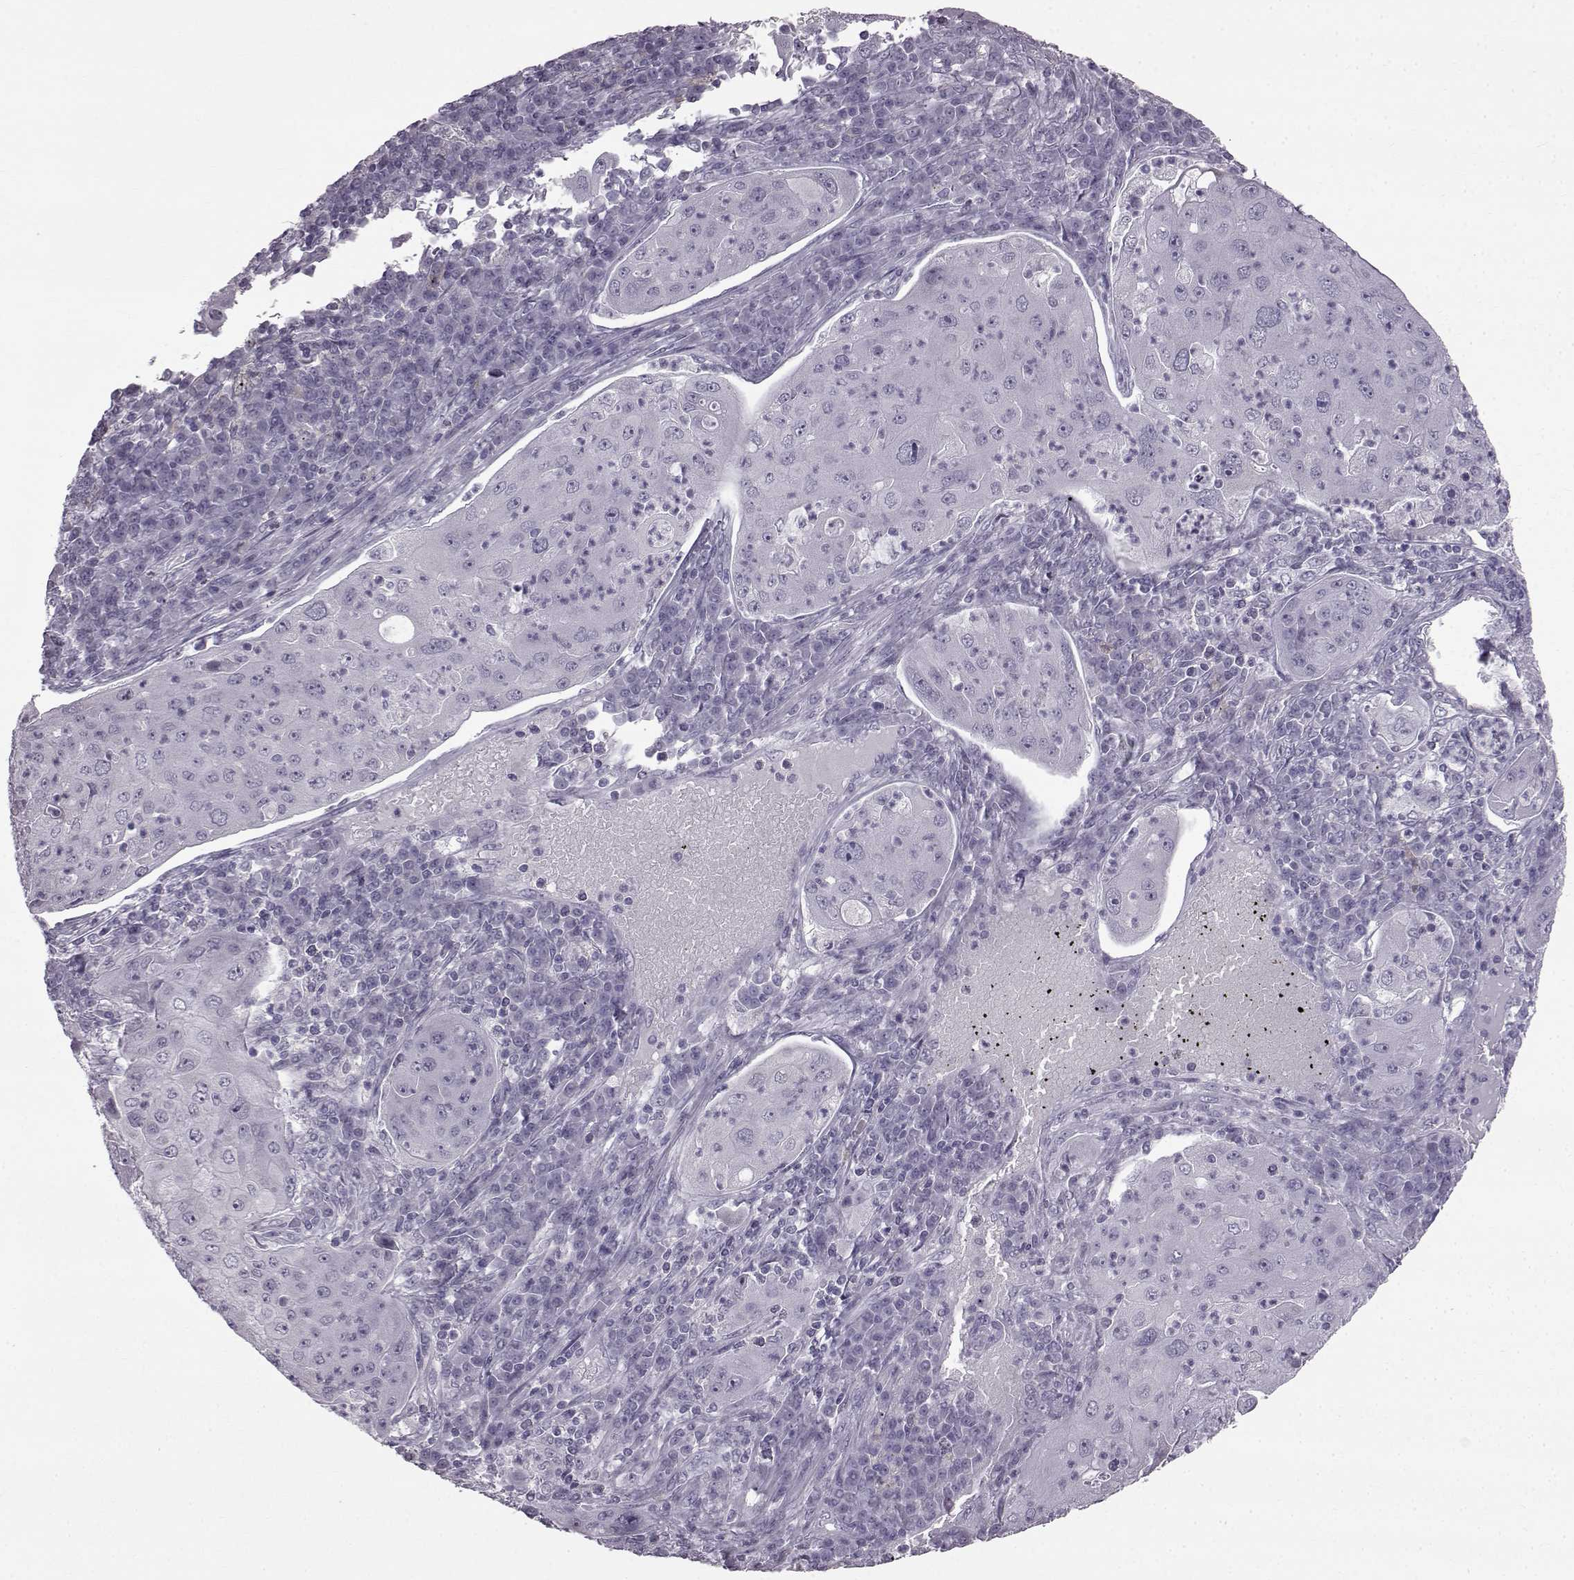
{"staining": {"intensity": "negative", "quantity": "none", "location": "none"}, "tissue": "lung cancer", "cell_type": "Tumor cells", "image_type": "cancer", "snomed": [{"axis": "morphology", "description": "Squamous cell carcinoma, NOS"}, {"axis": "topography", "description": "Lung"}], "caption": "Squamous cell carcinoma (lung) was stained to show a protein in brown. There is no significant positivity in tumor cells. (Immunohistochemistry (ihc), brightfield microscopy, high magnification).", "gene": "SLC28A2", "patient": {"sex": "female", "age": 59}}